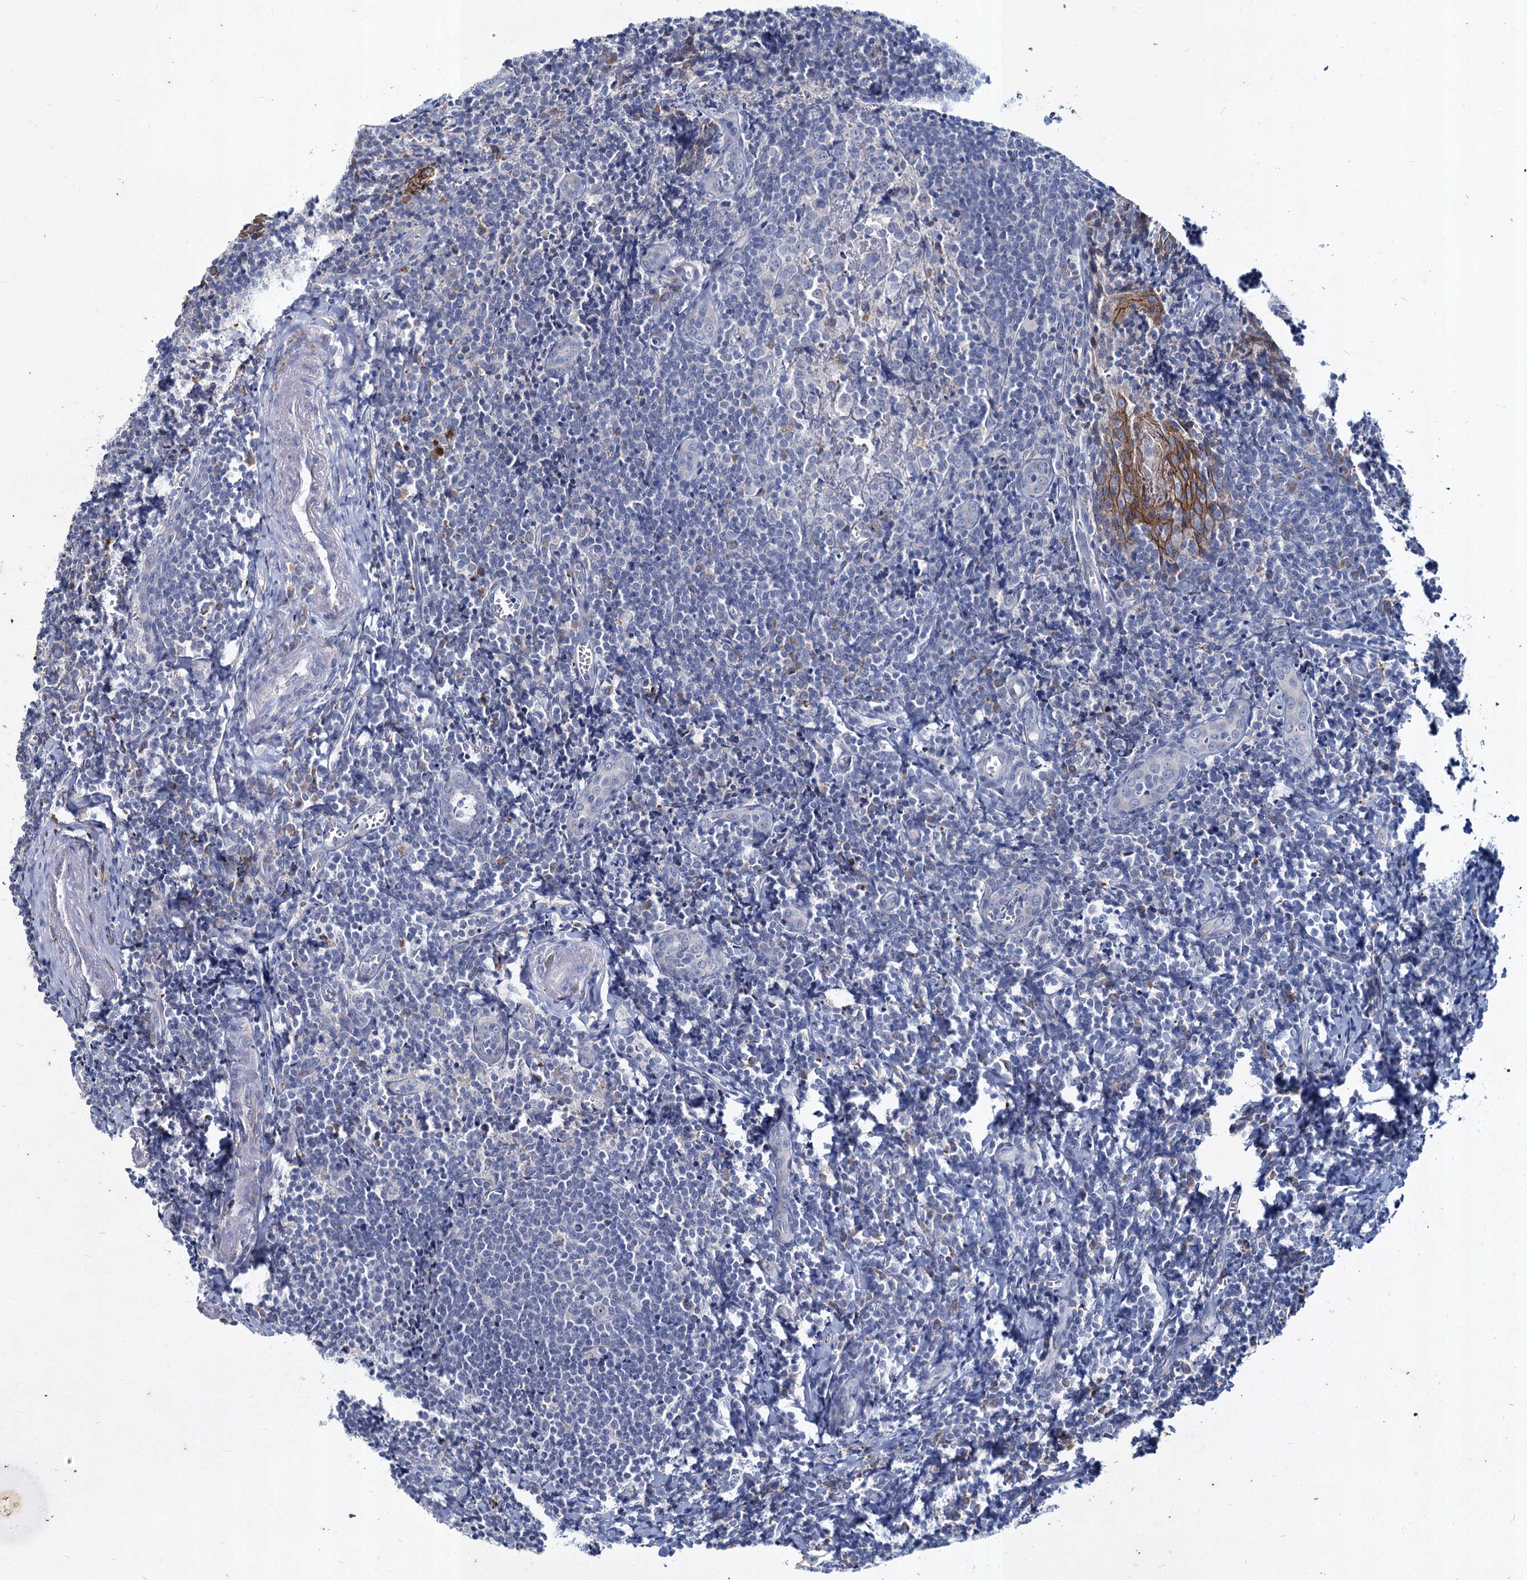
{"staining": {"intensity": "moderate", "quantity": "<25%", "location": "cytoplasmic/membranous"}, "tissue": "tonsil", "cell_type": "Germinal center cells", "image_type": "normal", "snomed": [{"axis": "morphology", "description": "Normal tissue, NOS"}, {"axis": "topography", "description": "Tonsil"}], "caption": "Immunohistochemical staining of normal human tonsil exhibits low levels of moderate cytoplasmic/membranous positivity in approximately <25% of germinal center cells.", "gene": "TMX2", "patient": {"sex": "male", "age": 27}}